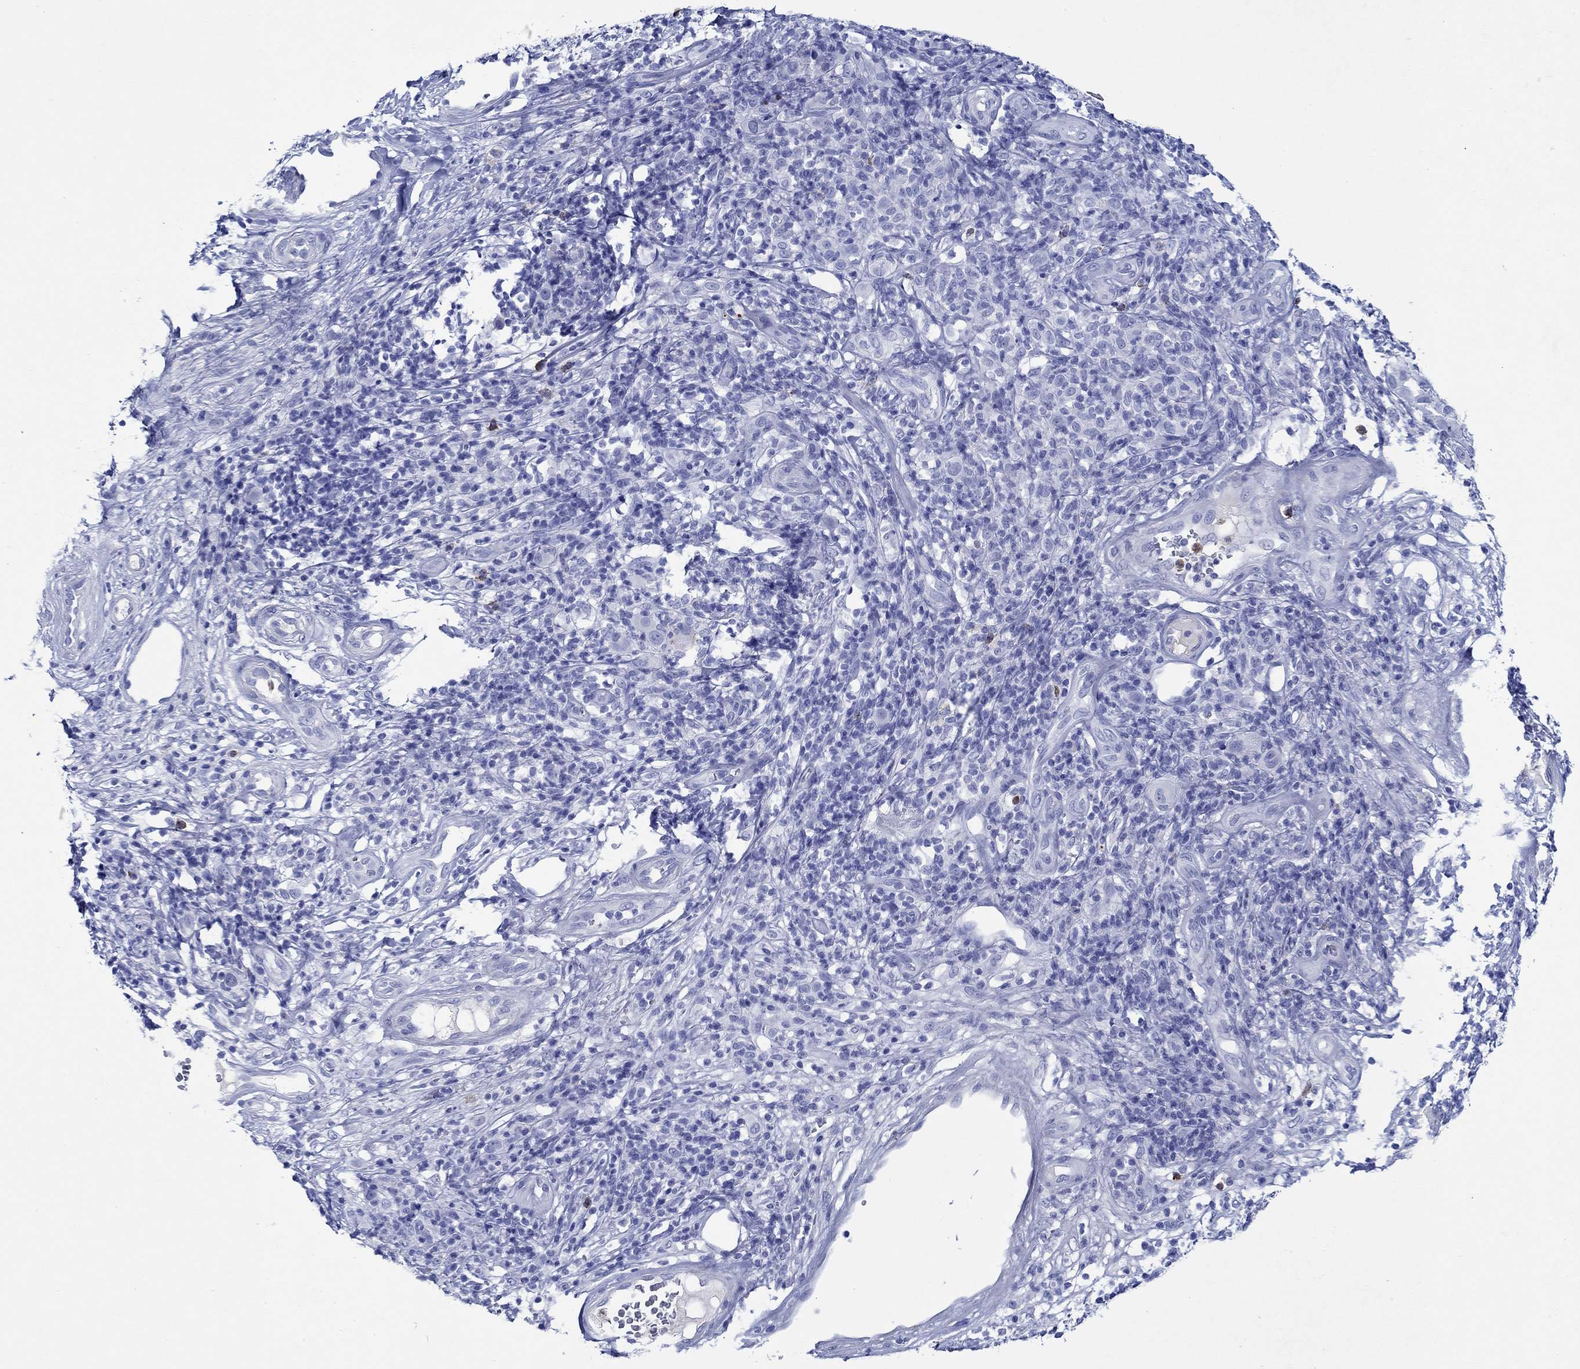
{"staining": {"intensity": "negative", "quantity": "none", "location": "none"}, "tissue": "melanoma", "cell_type": "Tumor cells", "image_type": "cancer", "snomed": [{"axis": "morphology", "description": "Malignant melanoma, NOS"}, {"axis": "topography", "description": "Skin"}], "caption": "Immunohistochemistry micrograph of malignant melanoma stained for a protein (brown), which displays no positivity in tumor cells. (DAB IHC with hematoxylin counter stain).", "gene": "EPX", "patient": {"sex": "female", "age": 87}}